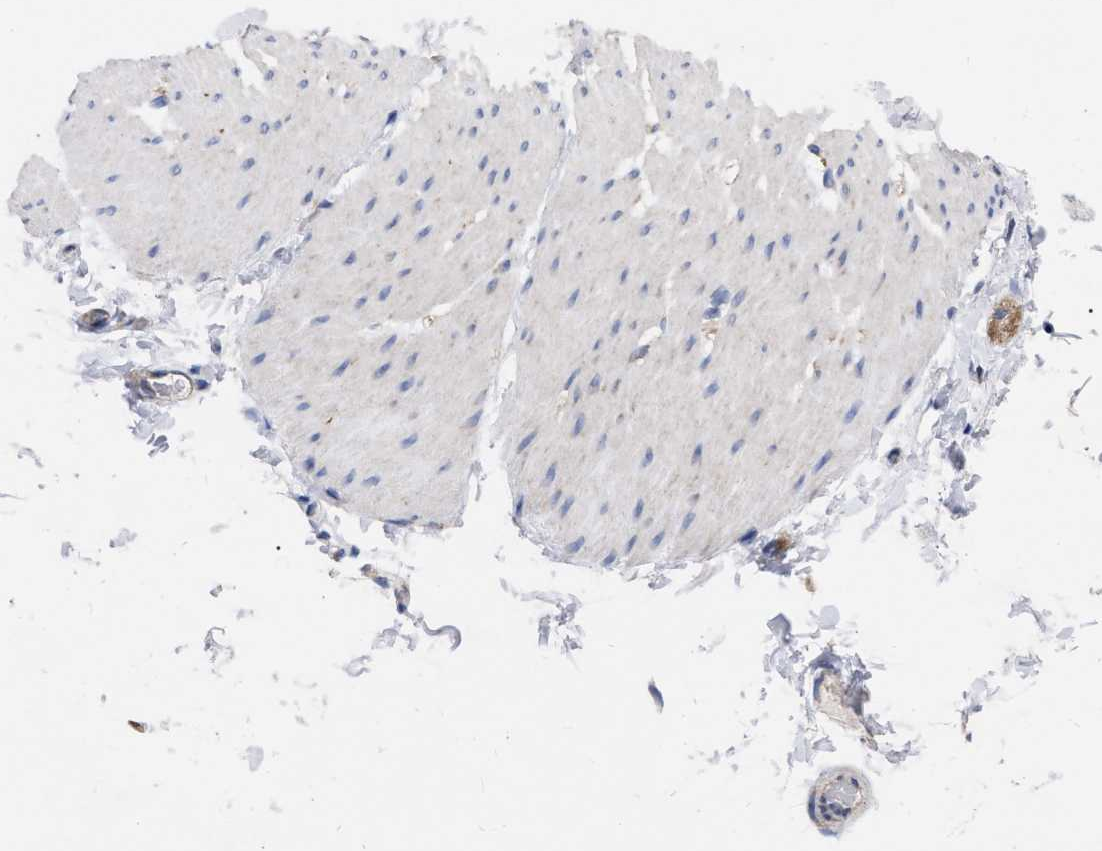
{"staining": {"intensity": "weak", "quantity": "<25%", "location": "cytoplasmic/membranous"}, "tissue": "smooth muscle", "cell_type": "Smooth muscle cells", "image_type": "normal", "snomed": [{"axis": "morphology", "description": "Normal tissue, NOS"}, {"axis": "topography", "description": "Smooth muscle"}, {"axis": "topography", "description": "Colon"}], "caption": "Smooth muscle stained for a protein using immunohistochemistry shows no staining smooth muscle cells.", "gene": "CDKN2C", "patient": {"sex": "male", "age": 67}}